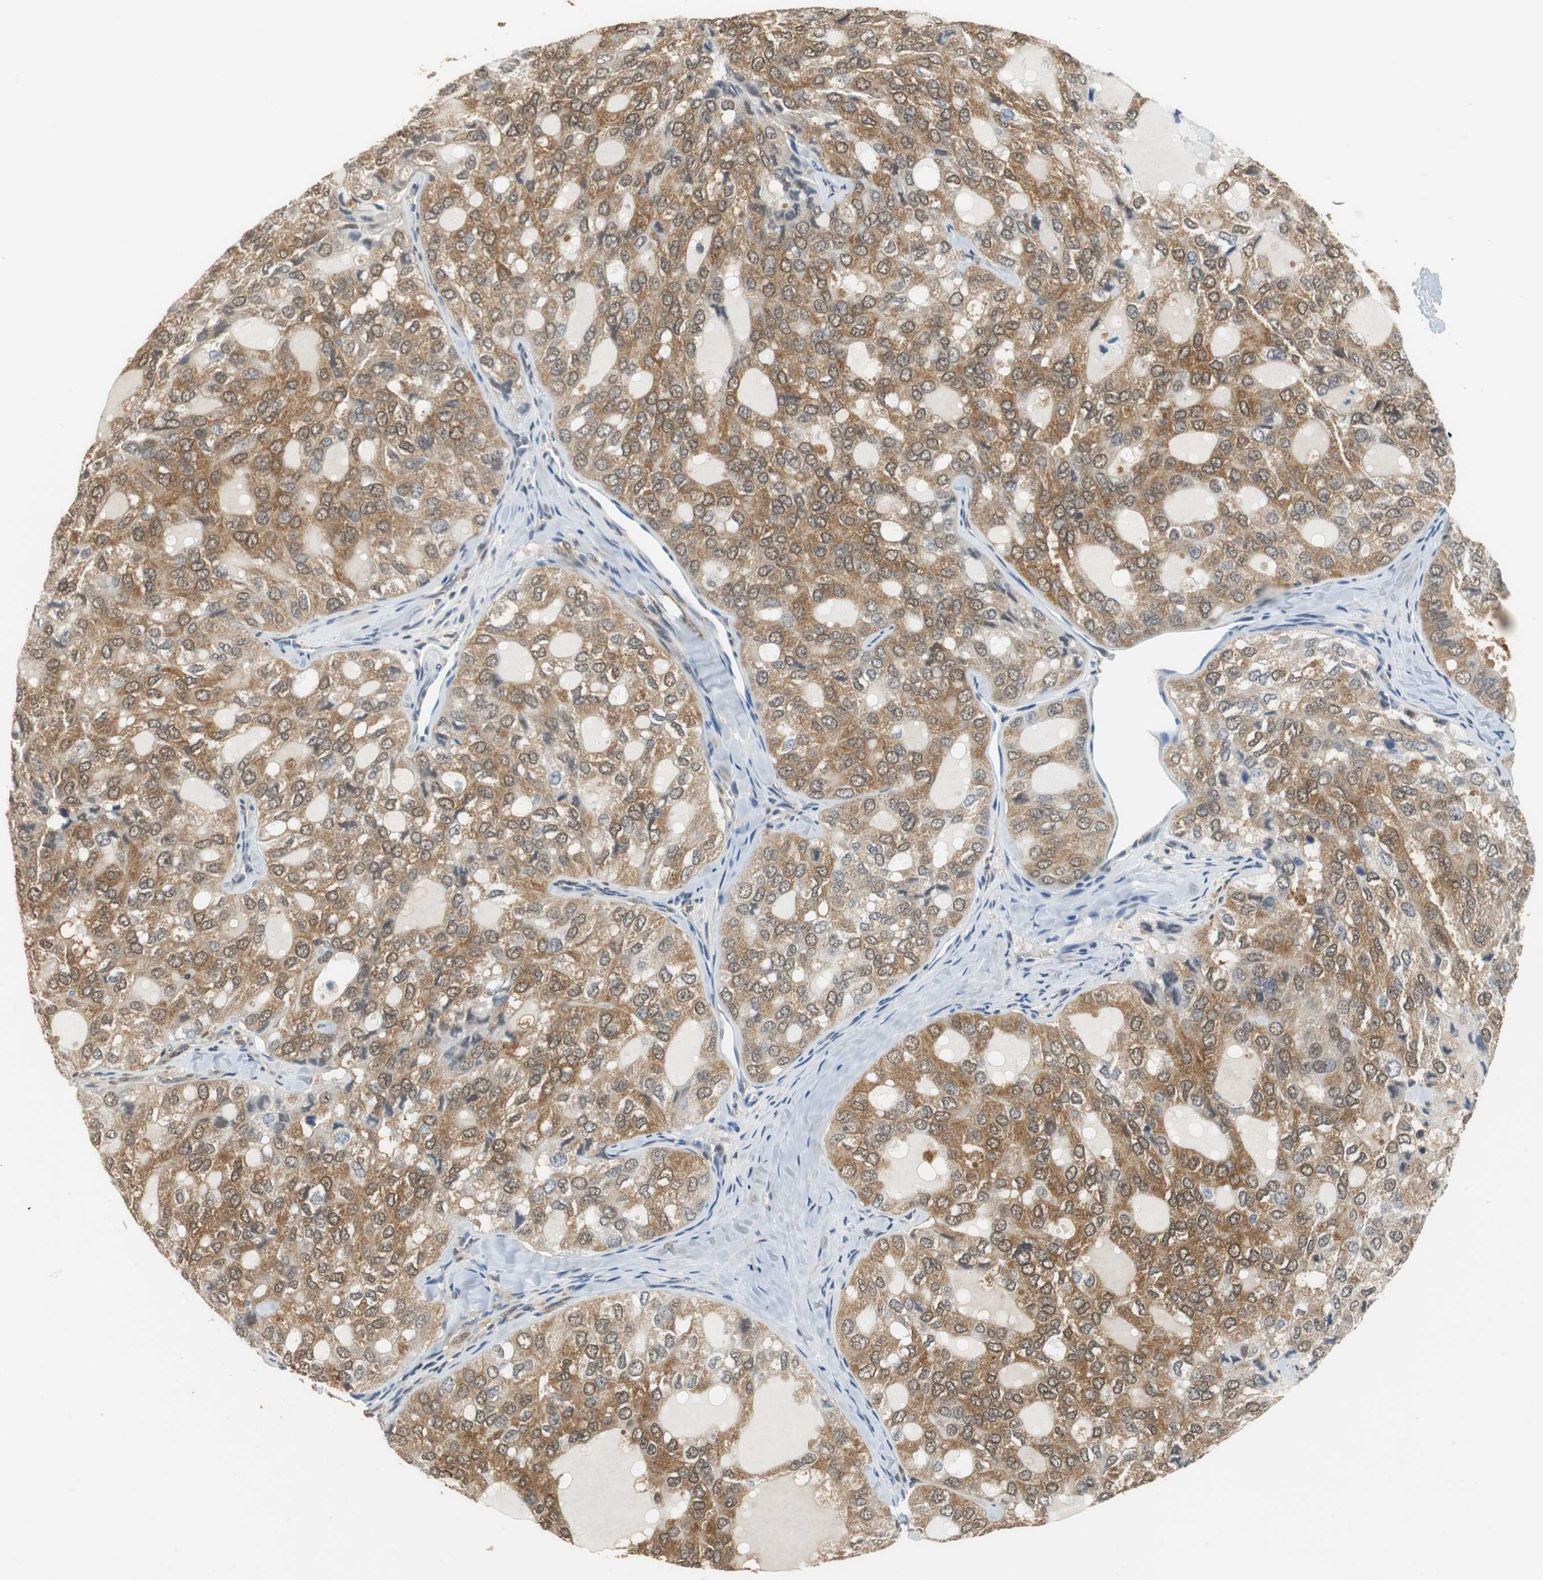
{"staining": {"intensity": "moderate", "quantity": ">75%", "location": "cytoplasmic/membranous,nuclear"}, "tissue": "thyroid cancer", "cell_type": "Tumor cells", "image_type": "cancer", "snomed": [{"axis": "morphology", "description": "Follicular adenoma carcinoma, NOS"}, {"axis": "topography", "description": "Thyroid gland"}], "caption": "An image showing moderate cytoplasmic/membranous and nuclear positivity in about >75% of tumor cells in thyroid cancer, as visualized by brown immunohistochemical staining.", "gene": "UBQLN2", "patient": {"sex": "male", "age": 75}}